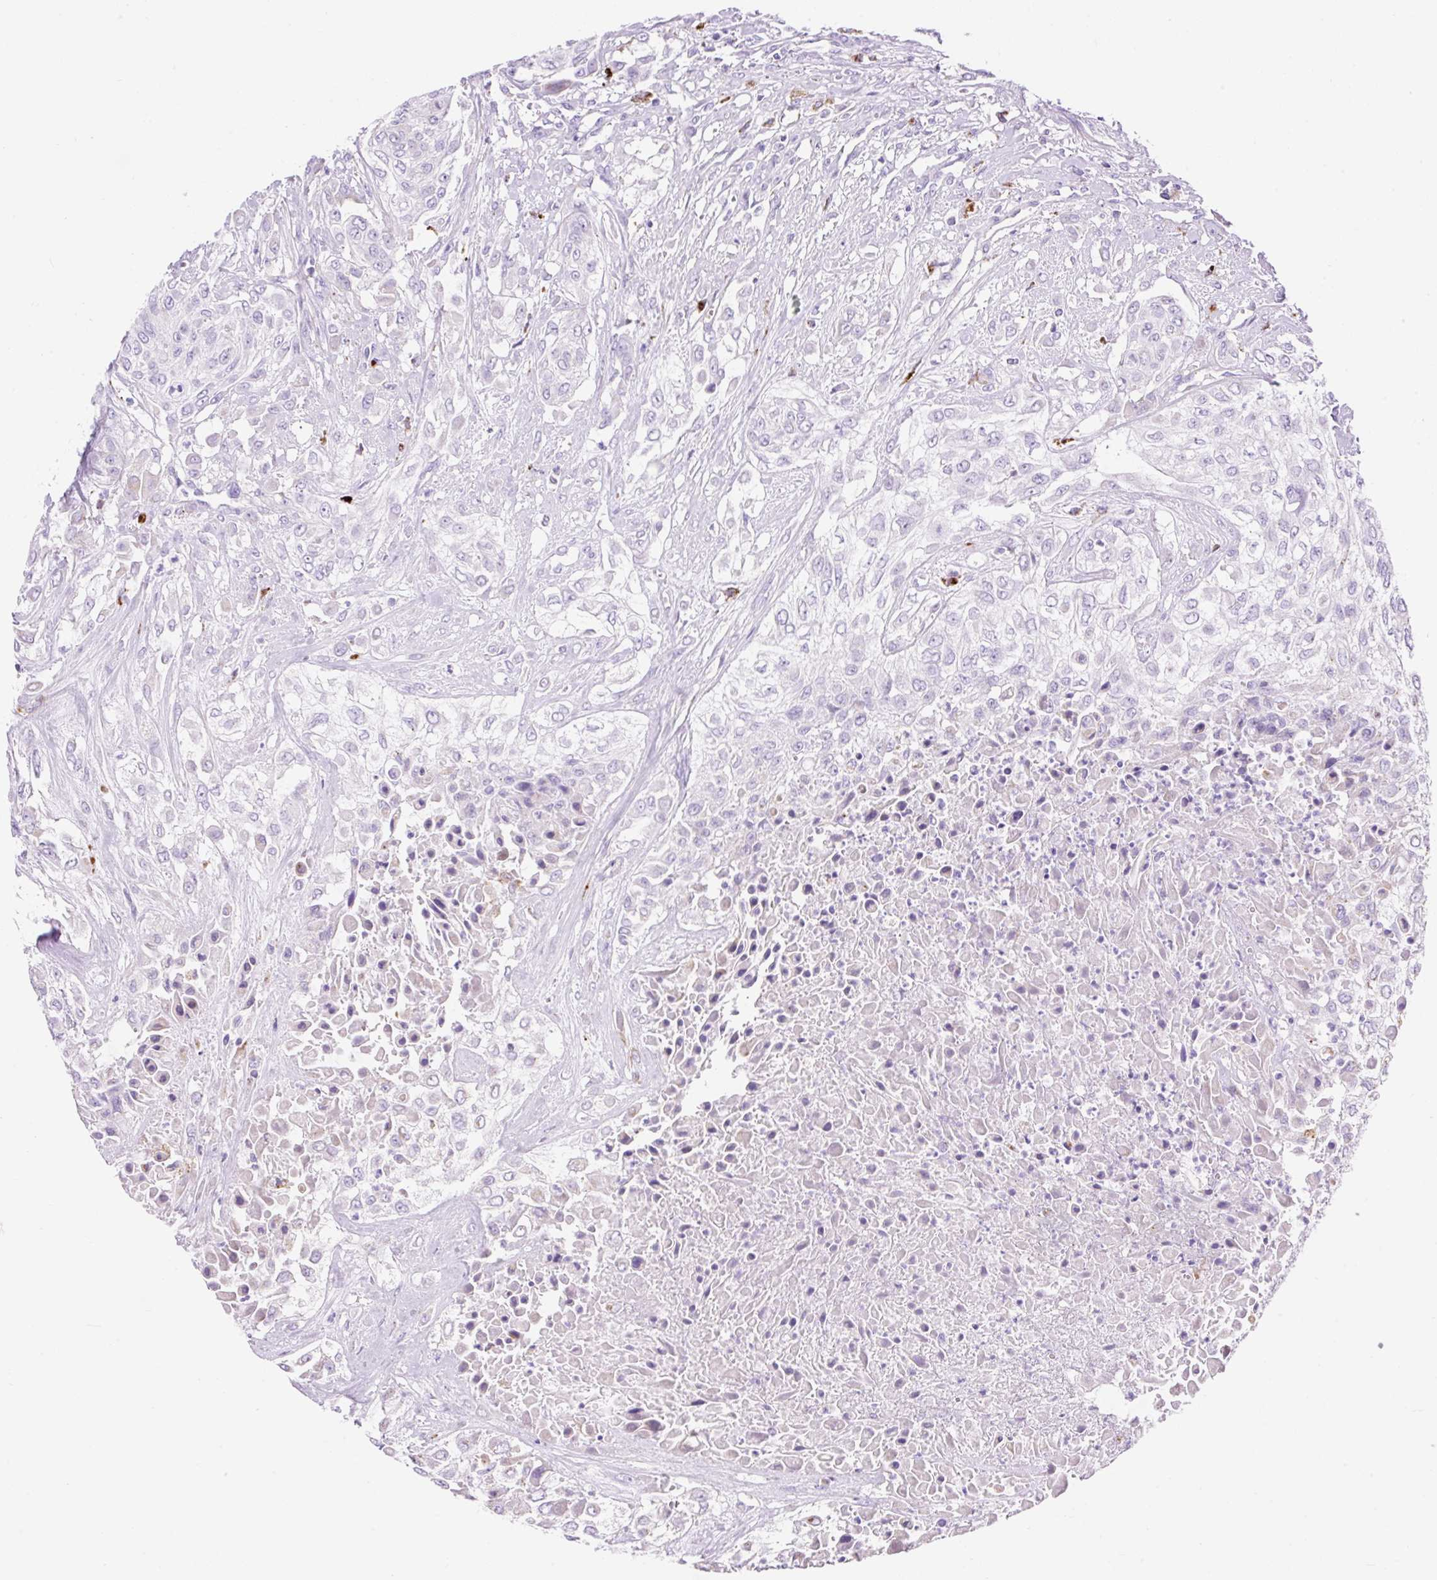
{"staining": {"intensity": "negative", "quantity": "none", "location": "none"}, "tissue": "urothelial cancer", "cell_type": "Tumor cells", "image_type": "cancer", "snomed": [{"axis": "morphology", "description": "Urothelial carcinoma, High grade"}, {"axis": "topography", "description": "Urinary bladder"}], "caption": "Tumor cells show no significant positivity in urothelial carcinoma (high-grade). Brightfield microscopy of immunohistochemistry stained with DAB (3,3'-diaminobenzidine) (brown) and hematoxylin (blue), captured at high magnification.", "gene": "HEXB", "patient": {"sex": "male", "age": 57}}